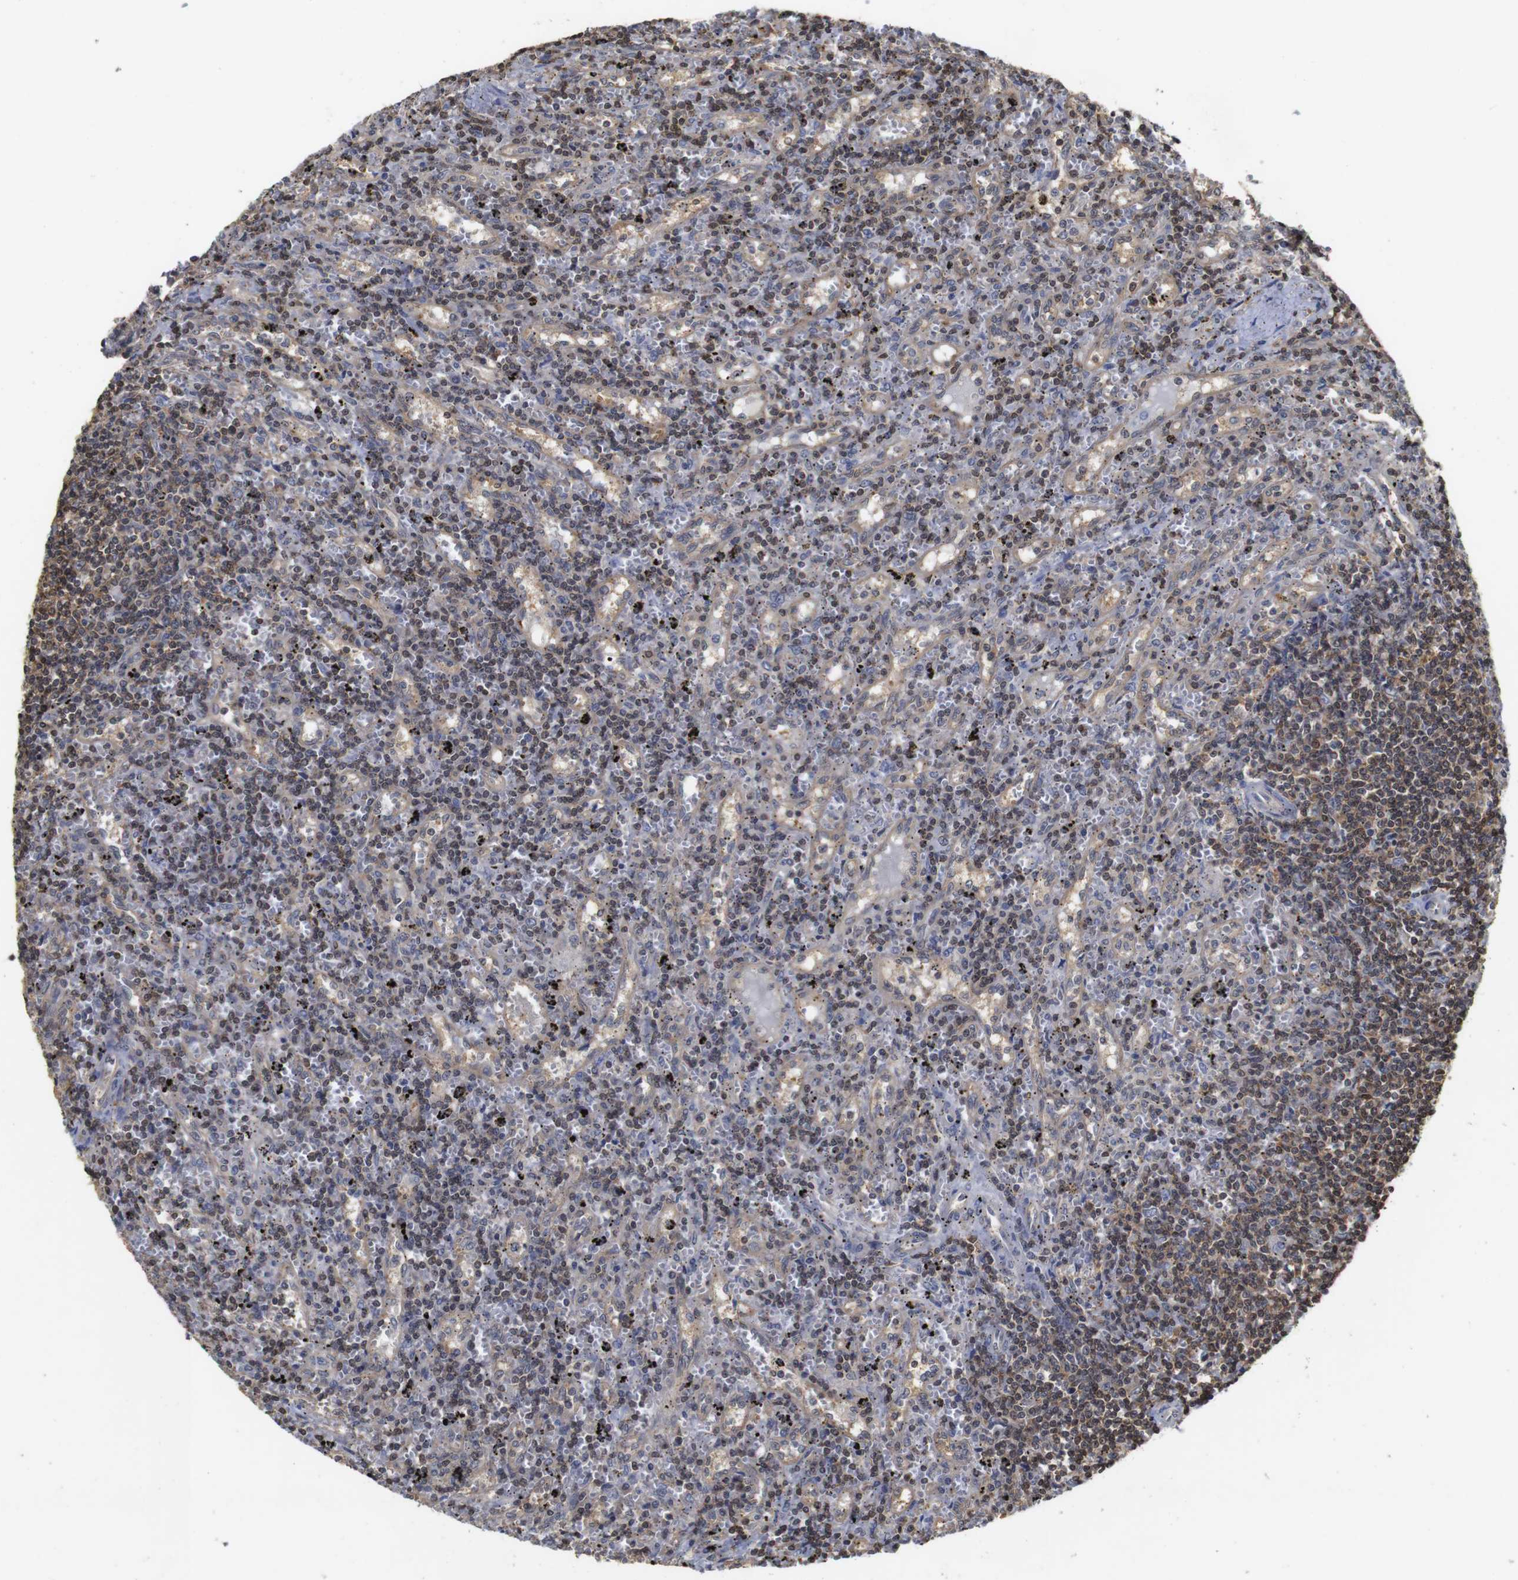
{"staining": {"intensity": "moderate", "quantity": ">75%", "location": "cytoplasmic/membranous,nuclear"}, "tissue": "lymphoma", "cell_type": "Tumor cells", "image_type": "cancer", "snomed": [{"axis": "morphology", "description": "Malignant lymphoma, non-Hodgkin's type, Low grade"}, {"axis": "topography", "description": "Spleen"}], "caption": "IHC micrograph of human lymphoma stained for a protein (brown), which demonstrates medium levels of moderate cytoplasmic/membranous and nuclear positivity in approximately >75% of tumor cells.", "gene": "SUMO3", "patient": {"sex": "male", "age": 76}}